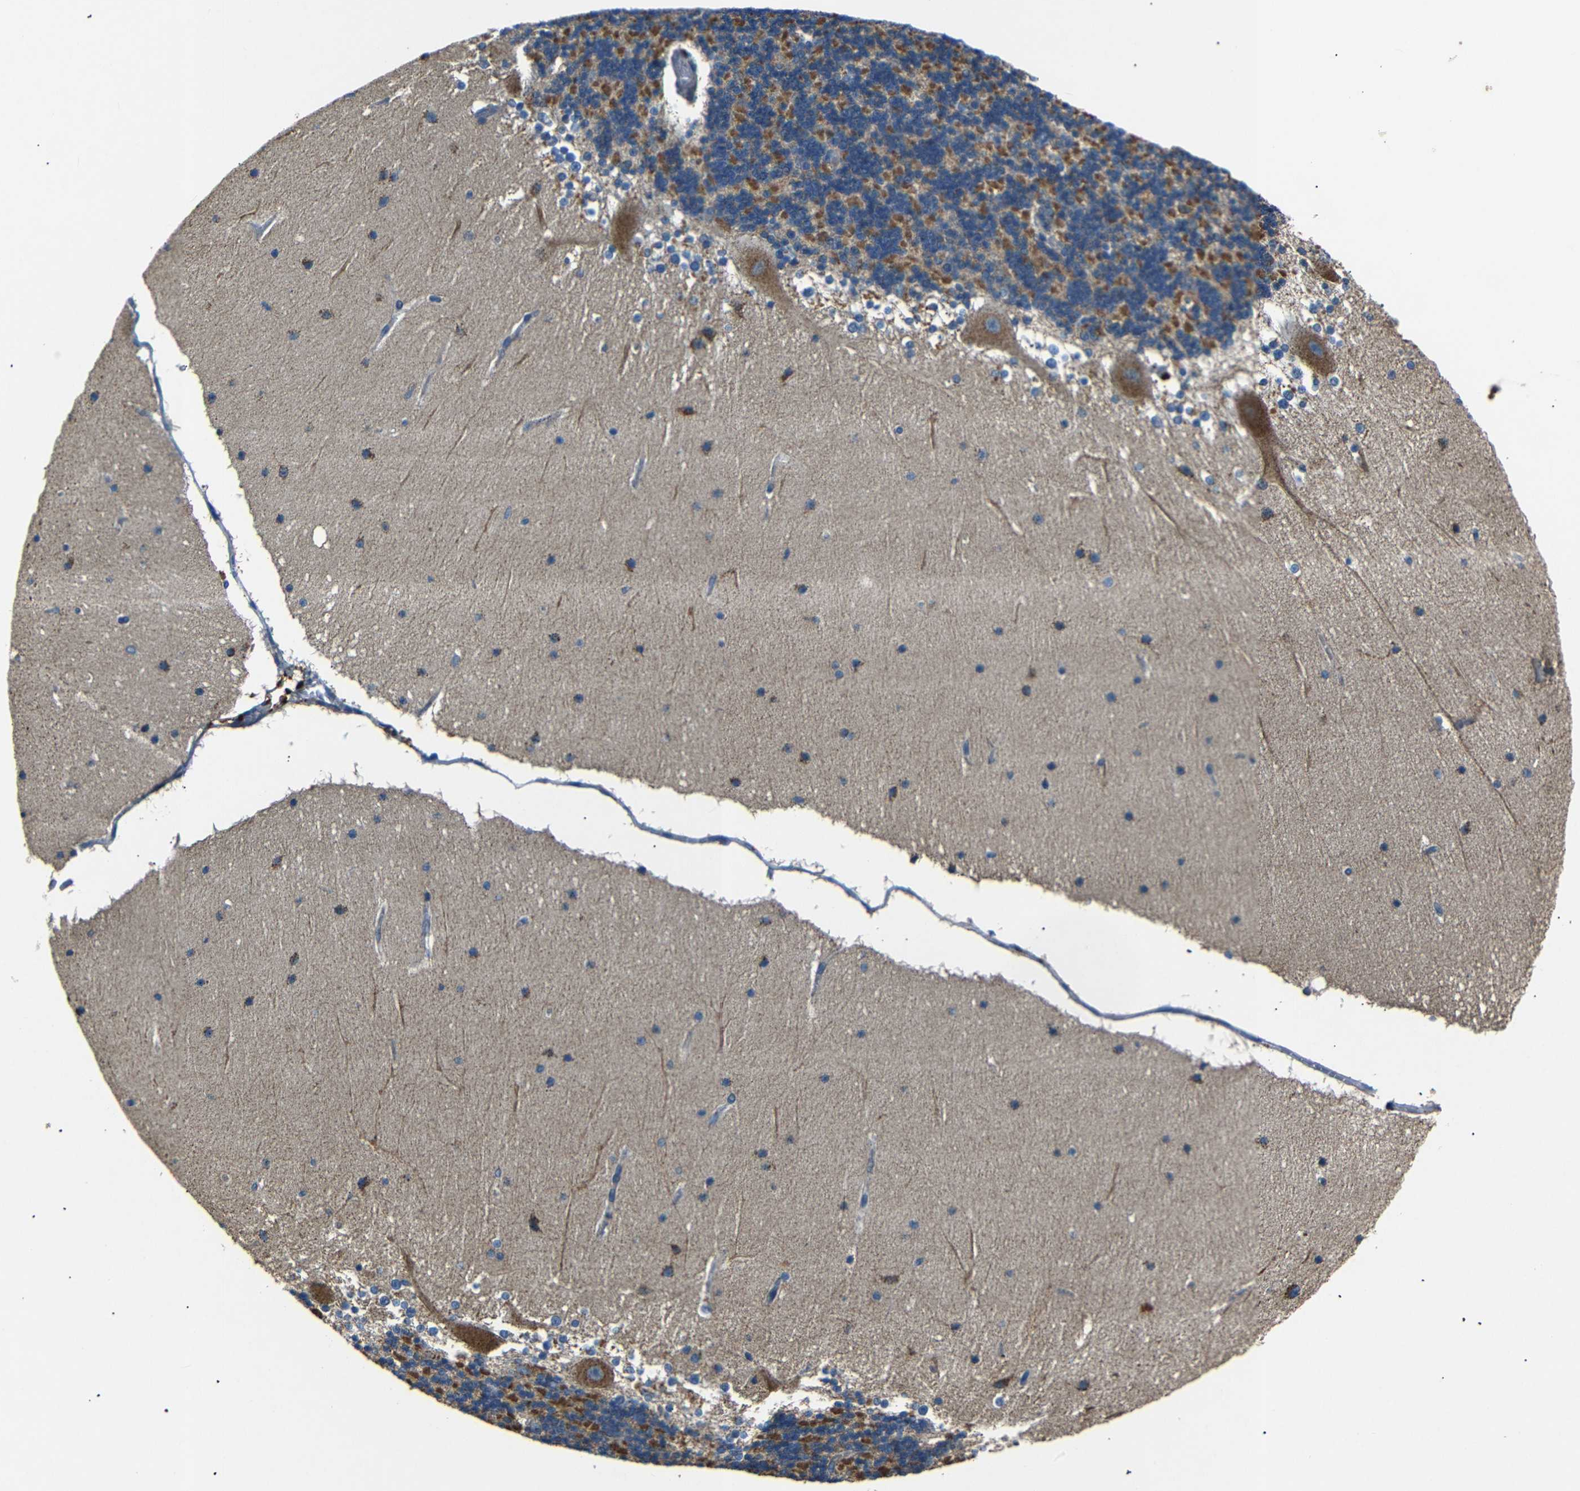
{"staining": {"intensity": "moderate", "quantity": "25%-75%", "location": "cytoplasmic/membranous"}, "tissue": "cerebellum", "cell_type": "Cells in granular layer", "image_type": "normal", "snomed": [{"axis": "morphology", "description": "Normal tissue, NOS"}, {"axis": "topography", "description": "Cerebellum"}], "caption": "A high-resolution image shows IHC staining of benign cerebellum, which displays moderate cytoplasmic/membranous expression in about 25%-75% of cells in granular layer. Using DAB (brown) and hematoxylin (blue) stains, captured at high magnification using brightfield microscopy.", "gene": "NETO2", "patient": {"sex": "female", "age": 19}}